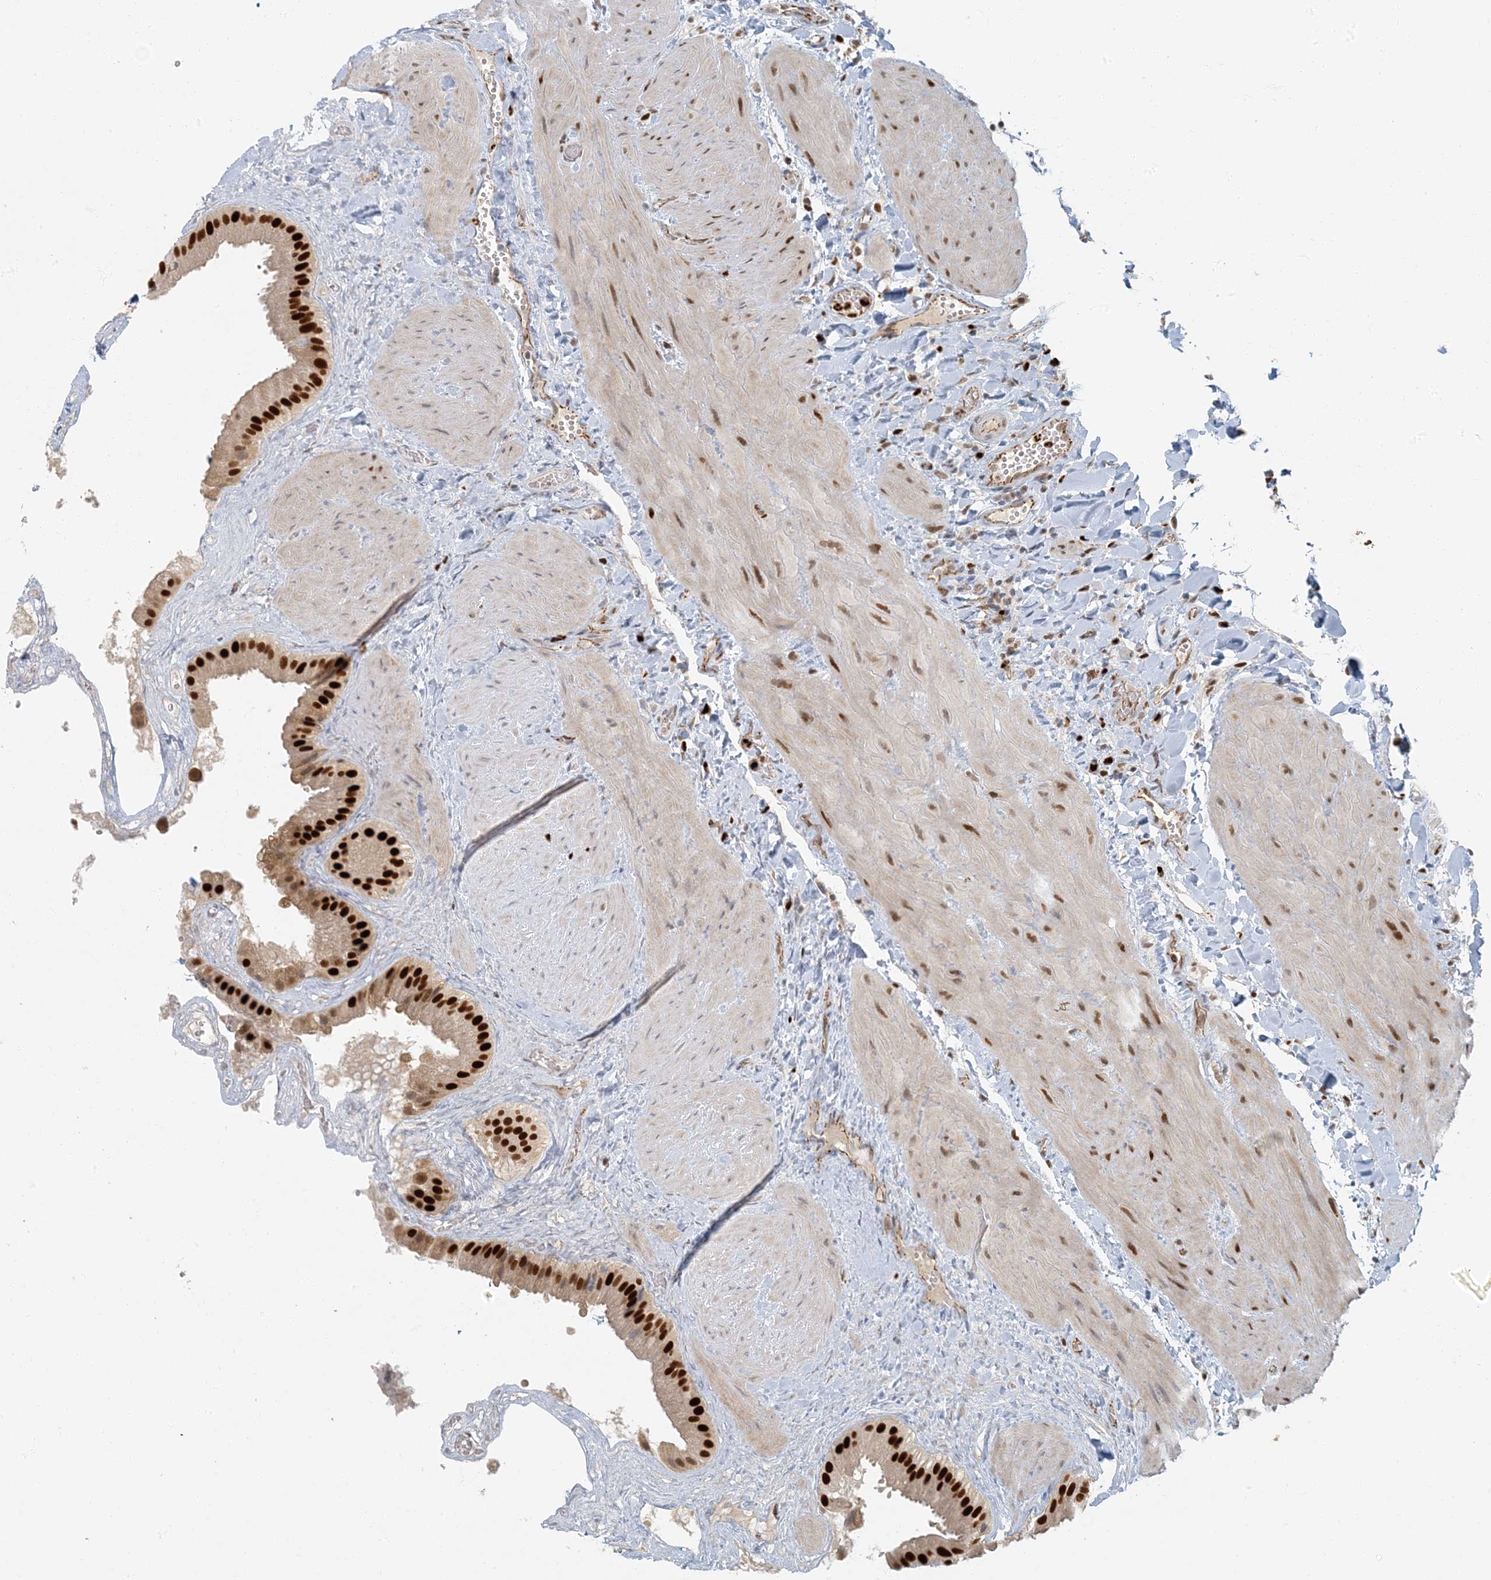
{"staining": {"intensity": "strong", "quantity": "25%-75%", "location": "nuclear"}, "tissue": "gallbladder", "cell_type": "Glandular cells", "image_type": "normal", "snomed": [{"axis": "morphology", "description": "Normal tissue, NOS"}, {"axis": "topography", "description": "Gallbladder"}], "caption": "Protein staining shows strong nuclear staining in approximately 25%-75% of glandular cells in unremarkable gallbladder.", "gene": "AK9", "patient": {"sex": "male", "age": 55}}